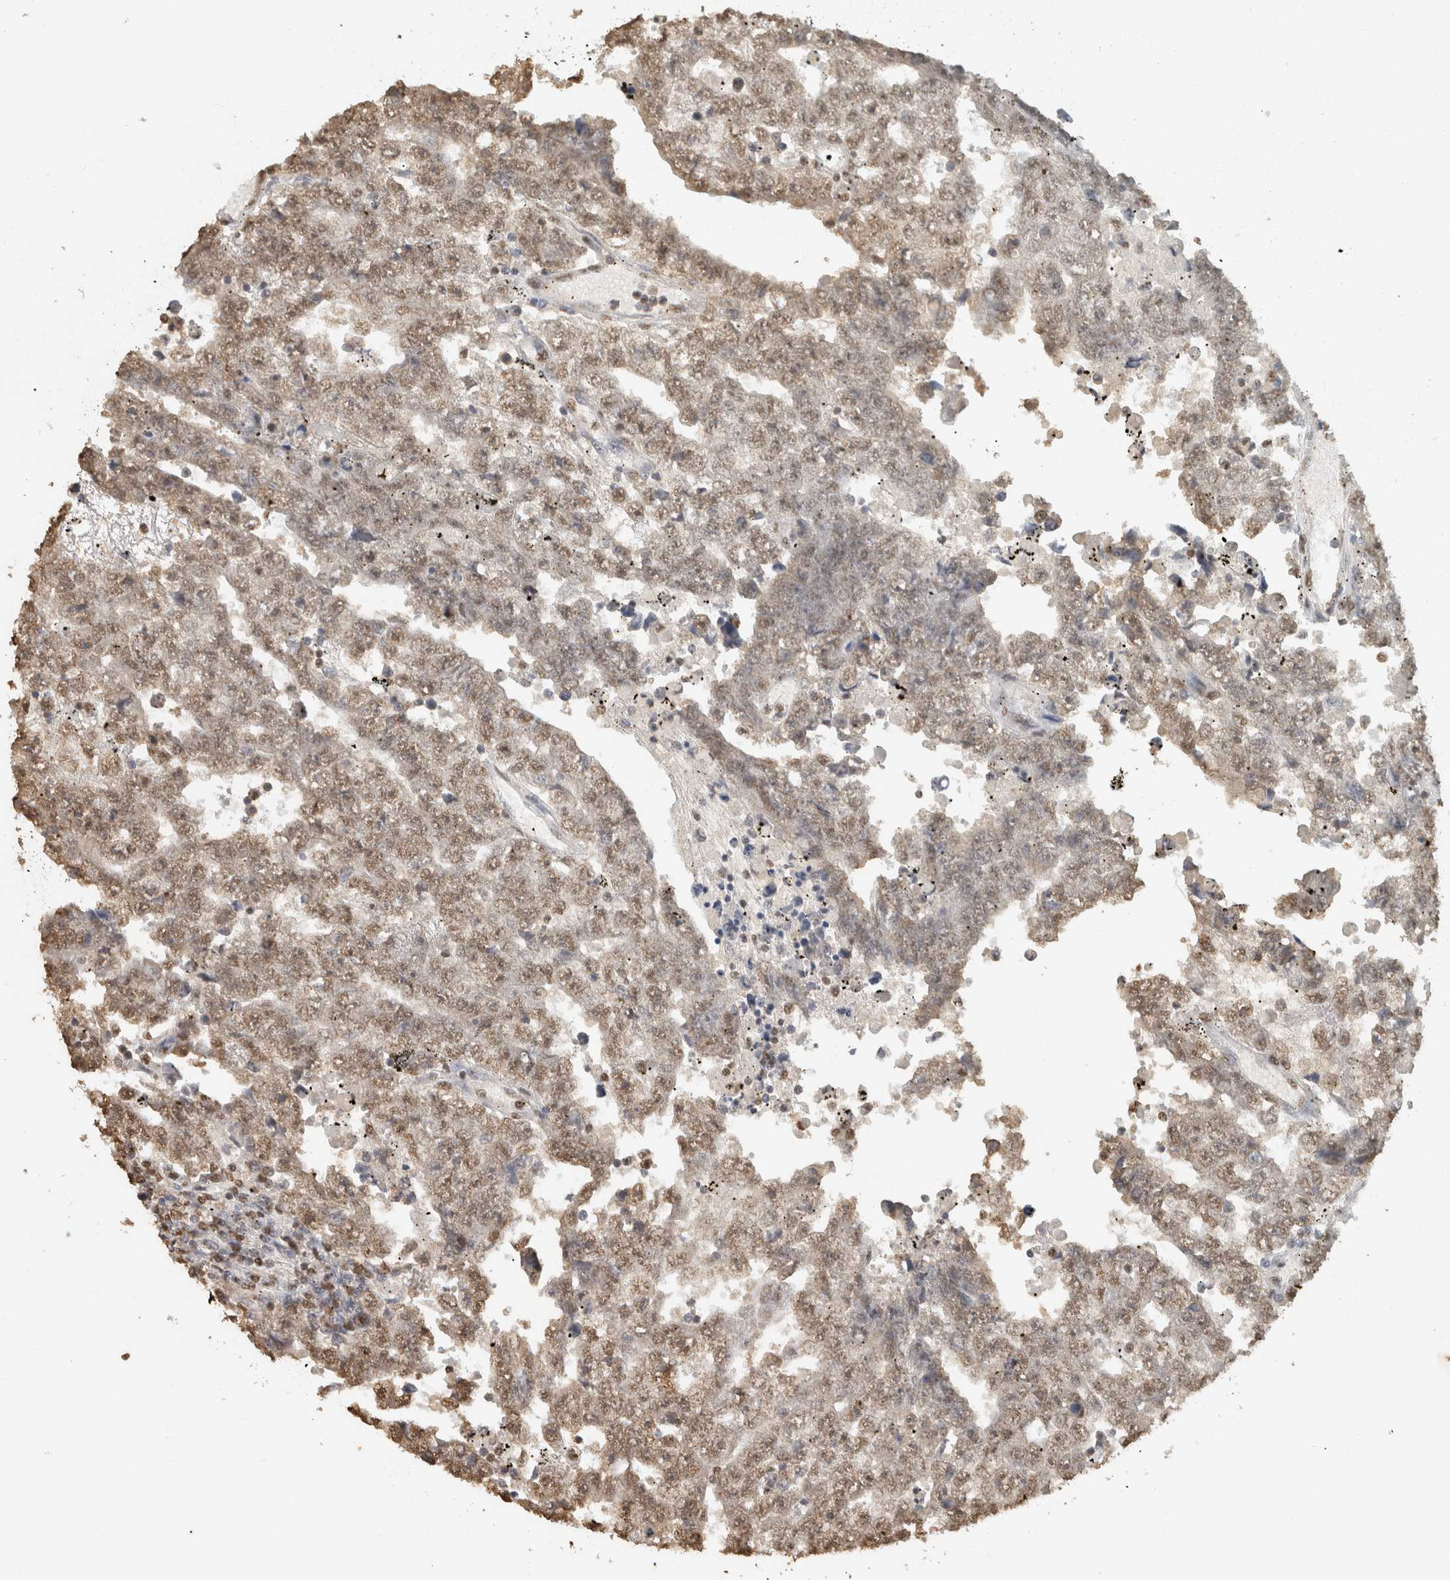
{"staining": {"intensity": "moderate", "quantity": ">75%", "location": "nuclear"}, "tissue": "testis cancer", "cell_type": "Tumor cells", "image_type": "cancer", "snomed": [{"axis": "morphology", "description": "Carcinoma, Embryonal, NOS"}, {"axis": "topography", "description": "Testis"}], "caption": "This photomicrograph reveals immunohistochemistry staining of testis cancer (embryonal carcinoma), with medium moderate nuclear staining in approximately >75% of tumor cells.", "gene": "HAND2", "patient": {"sex": "male", "age": 25}}